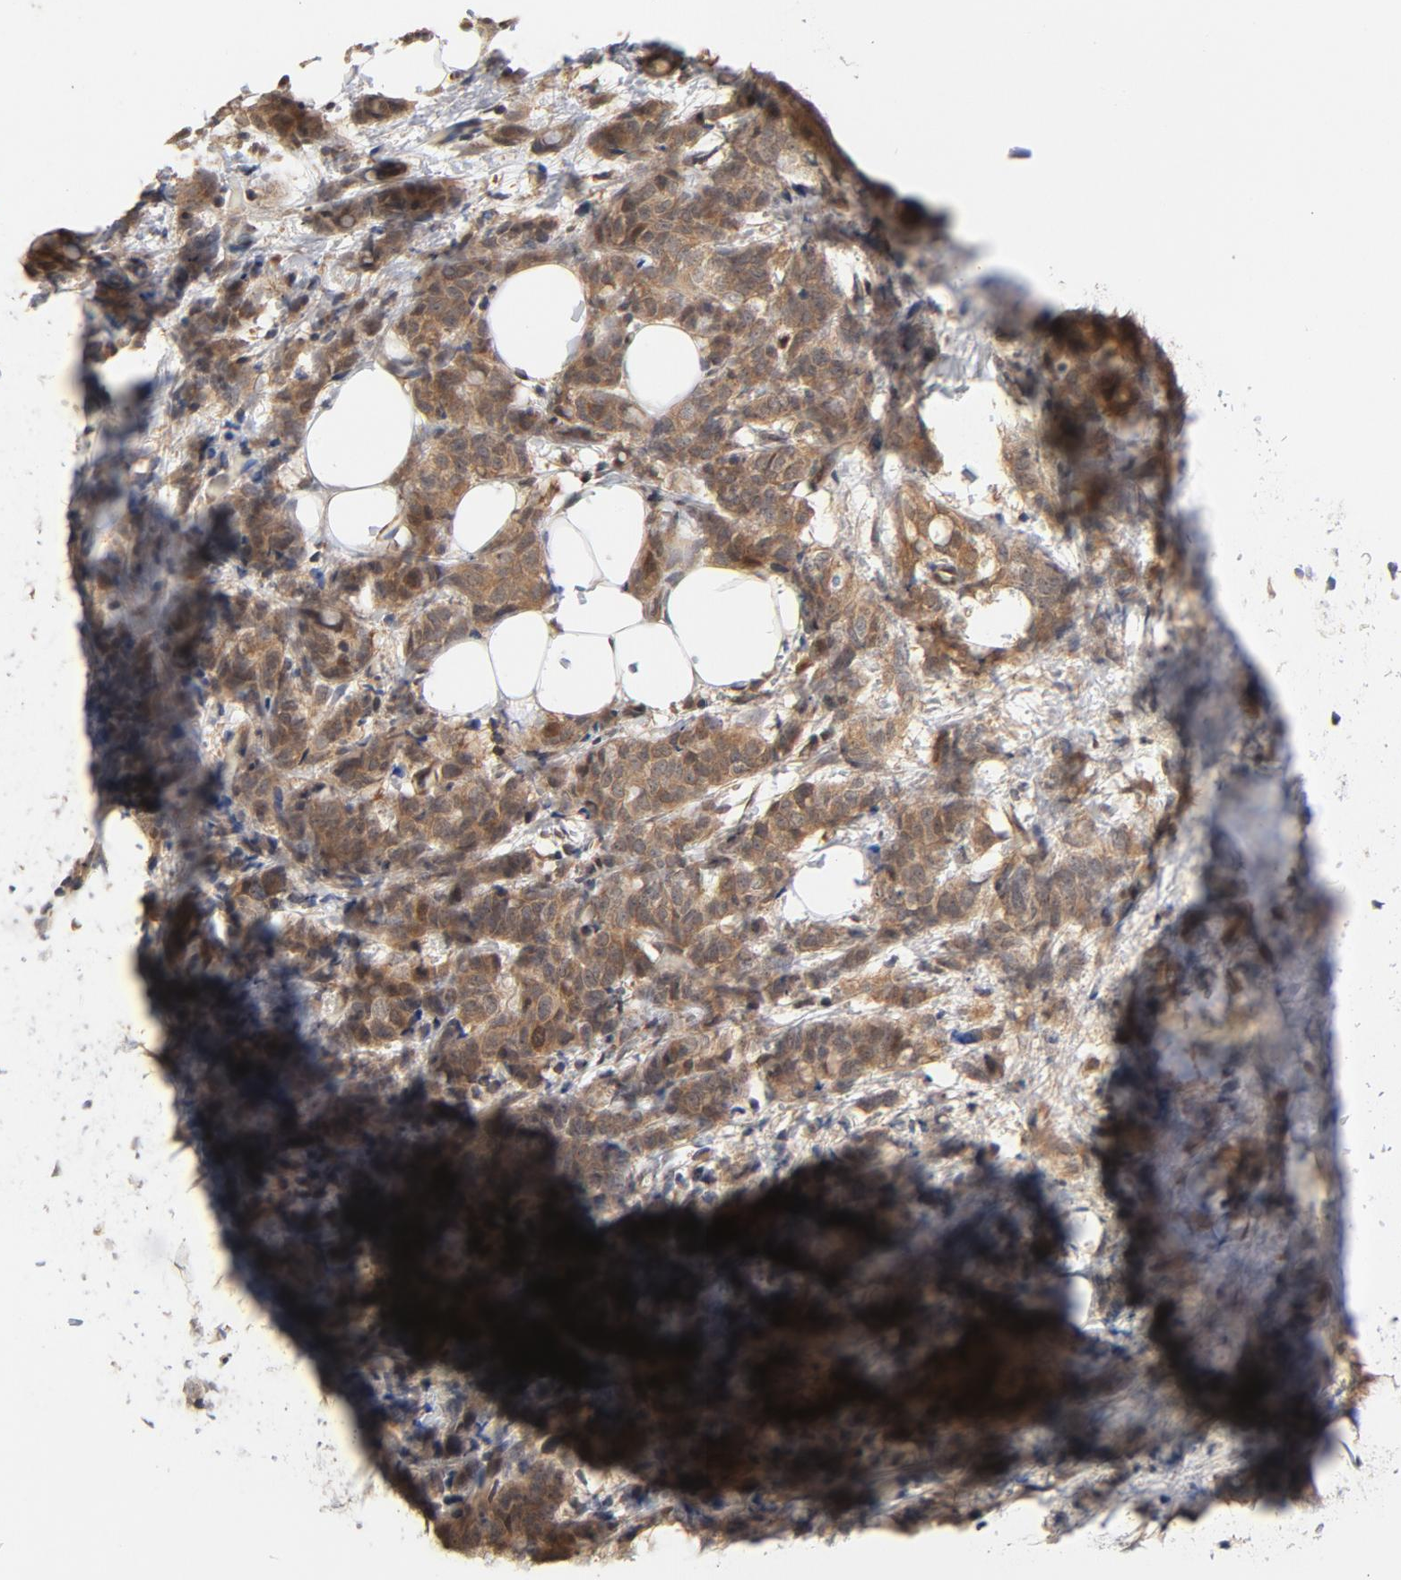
{"staining": {"intensity": "moderate", "quantity": ">75%", "location": "cytoplasmic/membranous"}, "tissue": "breast cancer", "cell_type": "Tumor cells", "image_type": "cancer", "snomed": [{"axis": "morphology", "description": "Lobular carcinoma"}, {"axis": "topography", "description": "Breast"}], "caption": "Tumor cells reveal medium levels of moderate cytoplasmic/membranous expression in about >75% of cells in breast cancer. (DAB IHC with brightfield microscopy, high magnification).", "gene": "CDC37", "patient": {"sex": "female", "age": 60}}